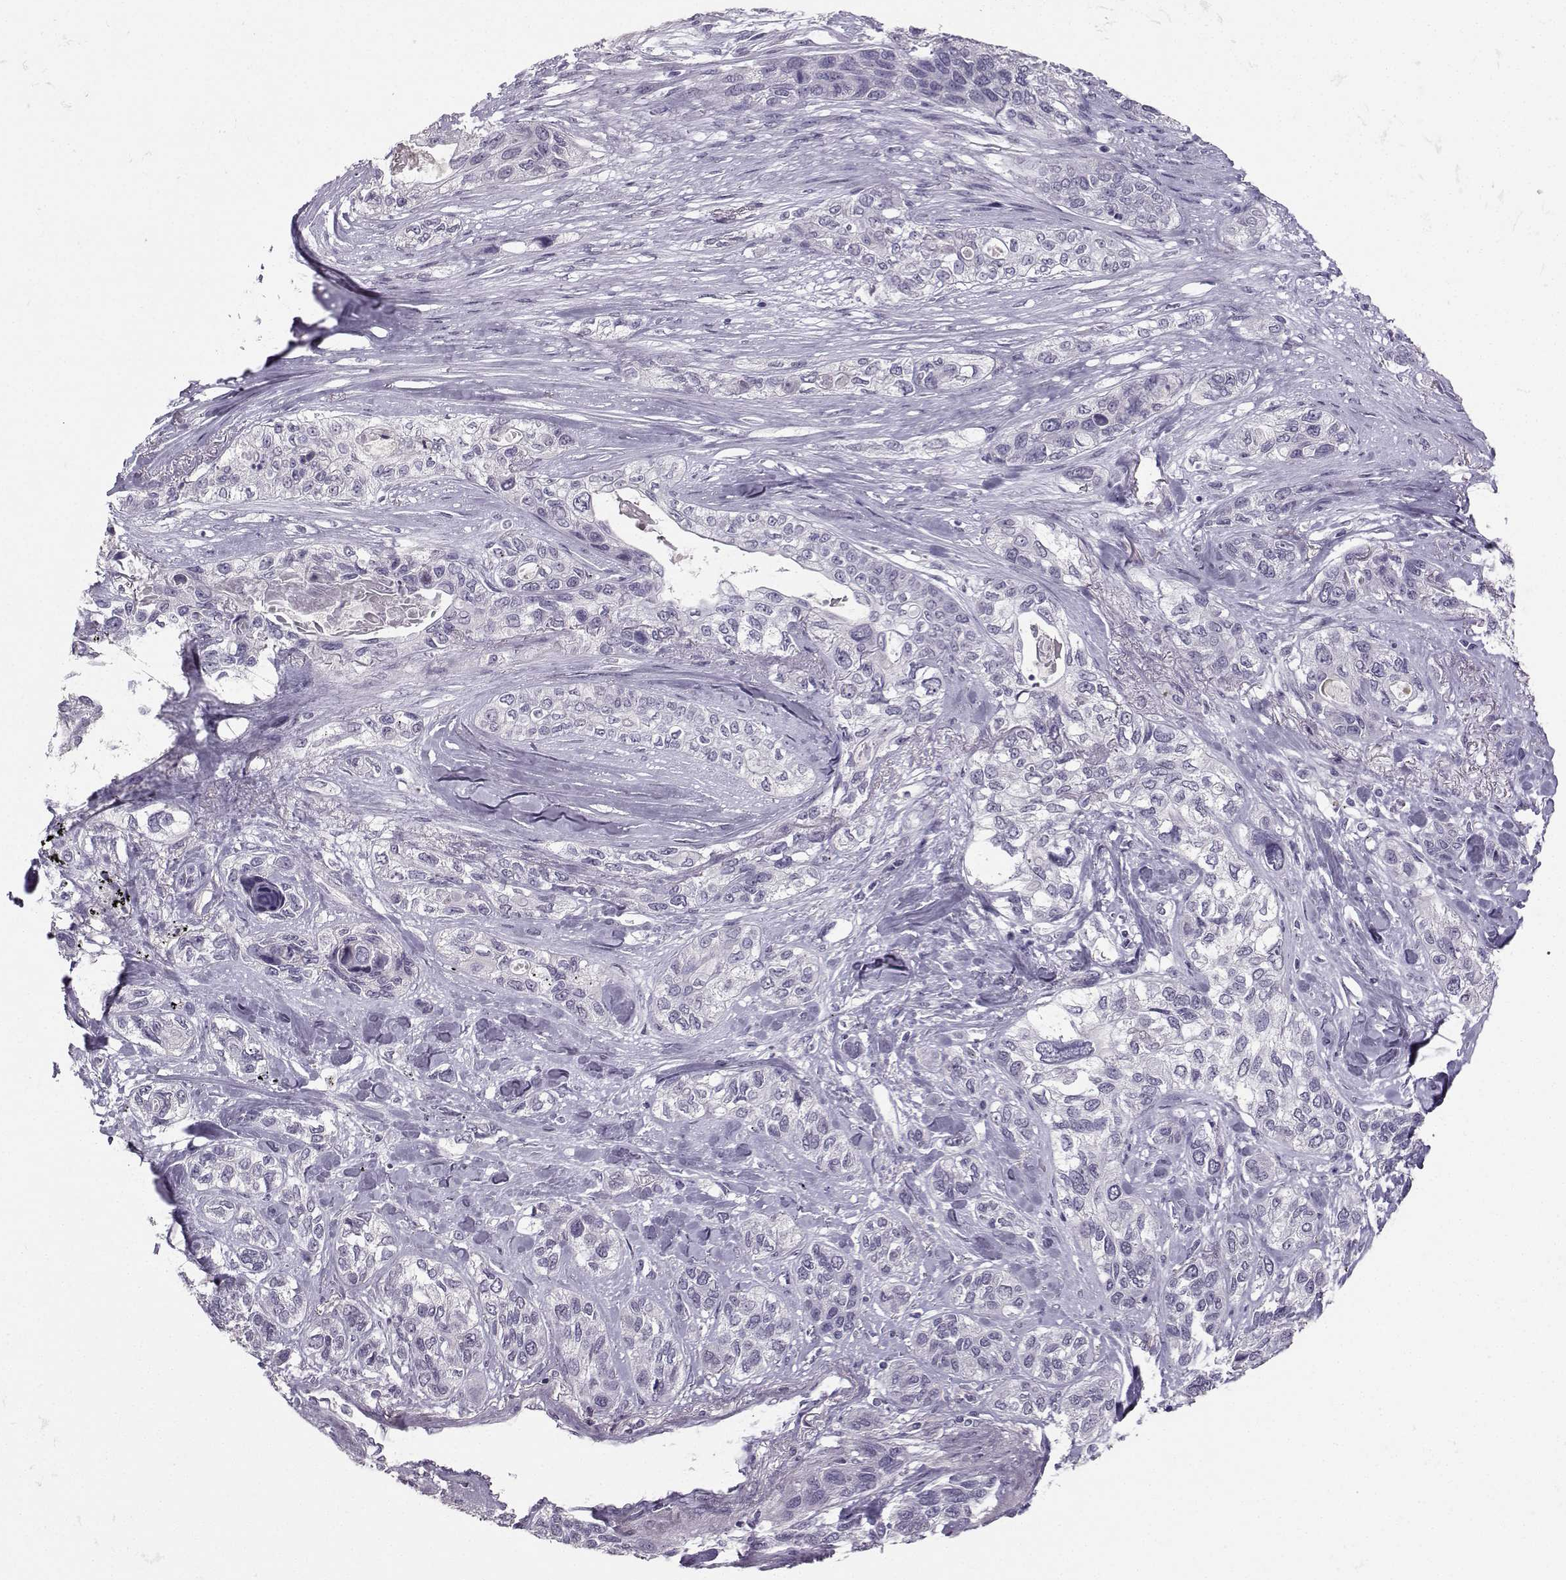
{"staining": {"intensity": "negative", "quantity": "none", "location": "none"}, "tissue": "lung cancer", "cell_type": "Tumor cells", "image_type": "cancer", "snomed": [{"axis": "morphology", "description": "Squamous cell carcinoma, NOS"}, {"axis": "topography", "description": "Lung"}], "caption": "The immunohistochemistry micrograph has no significant staining in tumor cells of lung cancer tissue.", "gene": "PKP2", "patient": {"sex": "female", "age": 70}}